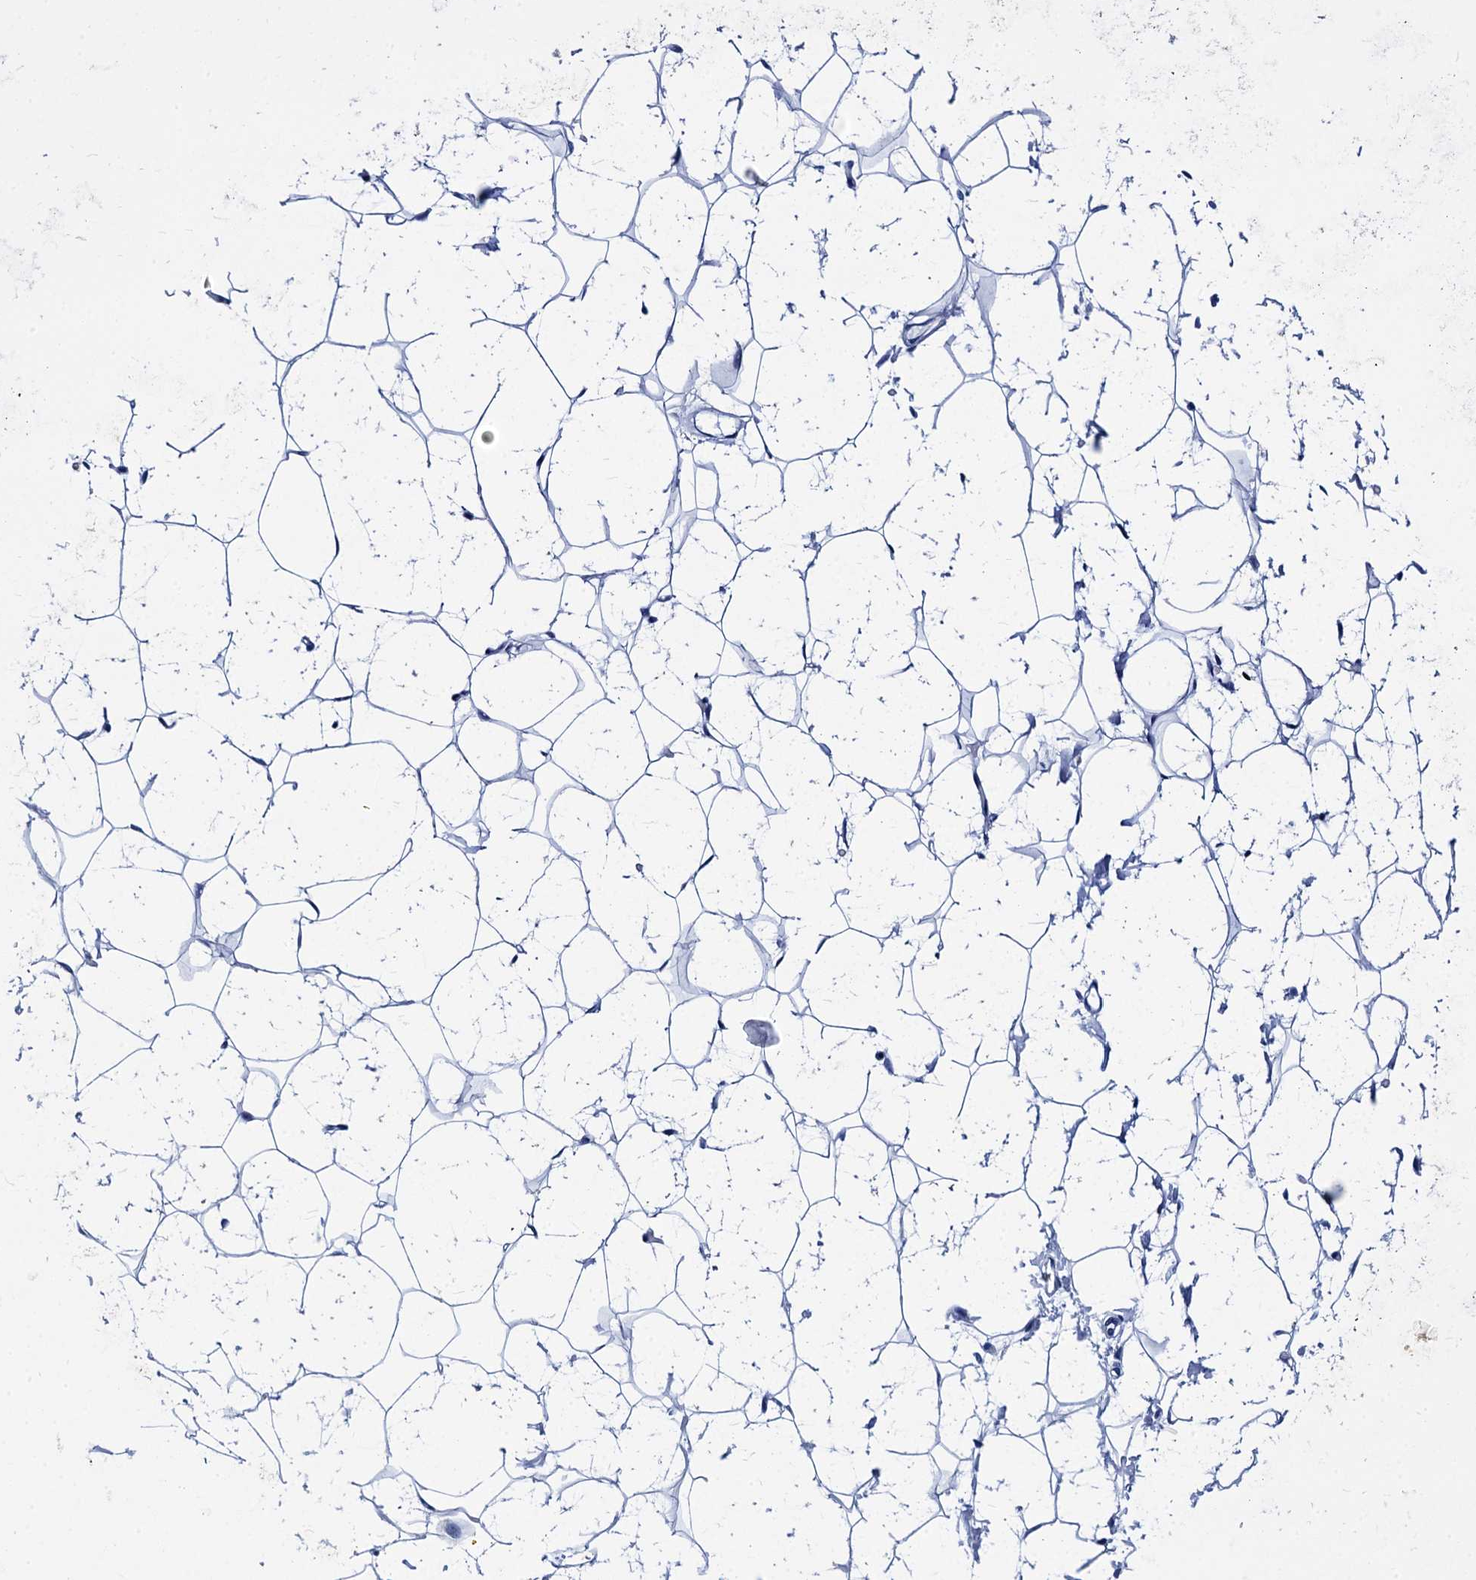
{"staining": {"intensity": "negative", "quantity": "none", "location": "none"}, "tissue": "adipose tissue", "cell_type": "Adipocytes", "image_type": "normal", "snomed": [{"axis": "morphology", "description": "Normal tissue, NOS"}, {"axis": "topography", "description": "Breast"}], "caption": "Adipocytes show no significant expression in normal adipose tissue.", "gene": "MYBPC3", "patient": {"sex": "female", "age": 26}}